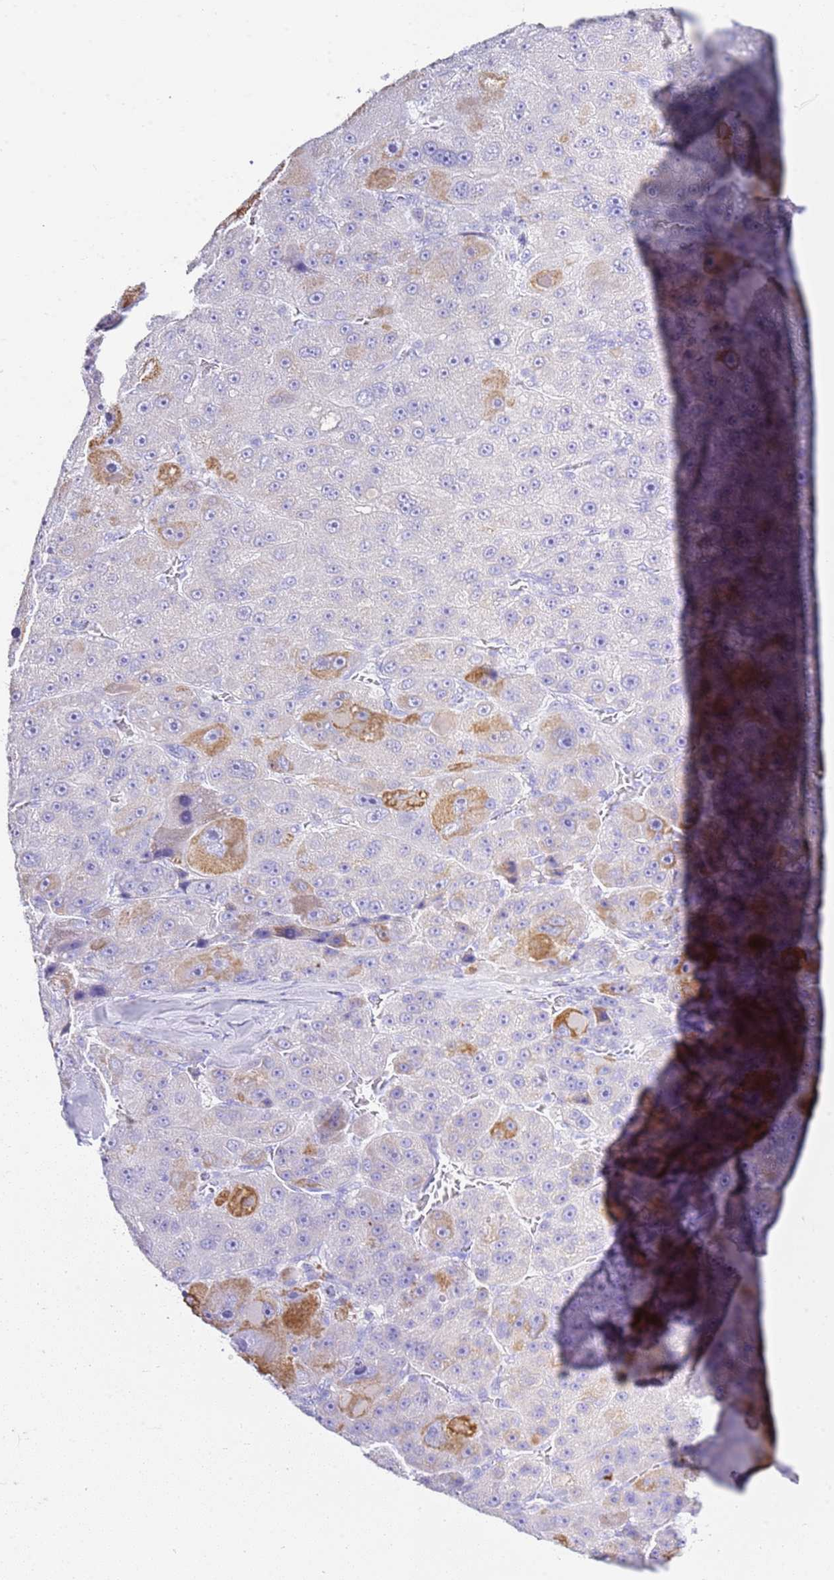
{"staining": {"intensity": "moderate", "quantity": "<25%", "location": "cytoplasmic/membranous"}, "tissue": "liver cancer", "cell_type": "Tumor cells", "image_type": "cancer", "snomed": [{"axis": "morphology", "description": "Carcinoma, Hepatocellular, NOS"}, {"axis": "topography", "description": "Liver"}], "caption": "Hepatocellular carcinoma (liver) stained with a brown dye exhibits moderate cytoplasmic/membranous positive expression in approximately <25% of tumor cells.", "gene": "PTBP2", "patient": {"sex": "male", "age": 76}}